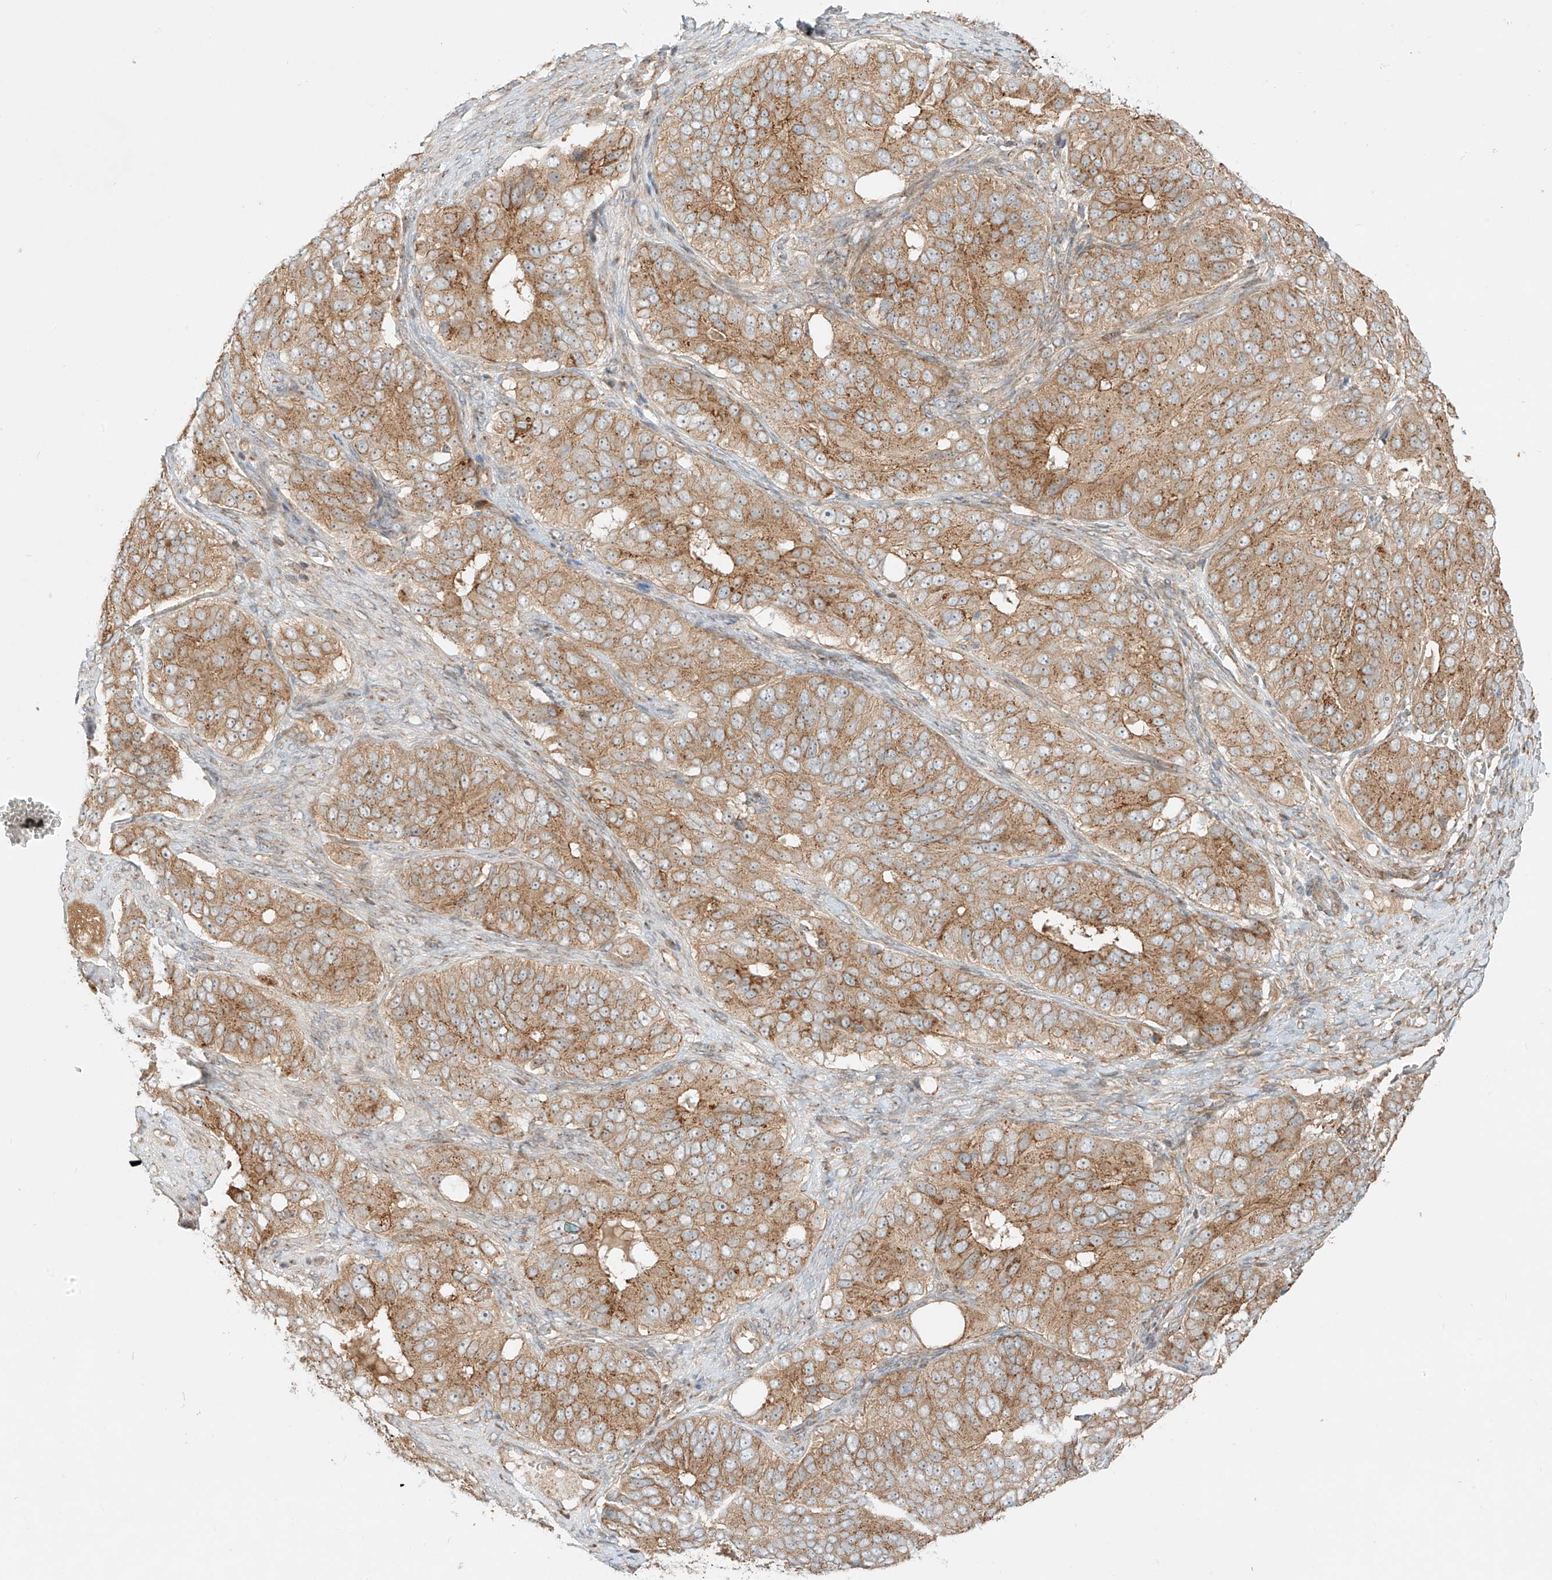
{"staining": {"intensity": "moderate", "quantity": ">75%", "location": "cytoplasmic/membranous"}, "tissue": "ovarian cancer", "cell_type": "Tumor cells", "image_type": "cancer", "snomed": [{"axis": "morphology", "description": "Carcinoma, endometroid"}, {"axis": "topography", "description": "Ovary"}], "caption": "Moderate cytoplasmic/membranous staining for a protein is identified in approximately >75% of tumor cells of ovarian cancer (endometroid carcinoma) using IHC.", "gene": "ZNF287", "patient": {"sex": "female", "age": 51}}